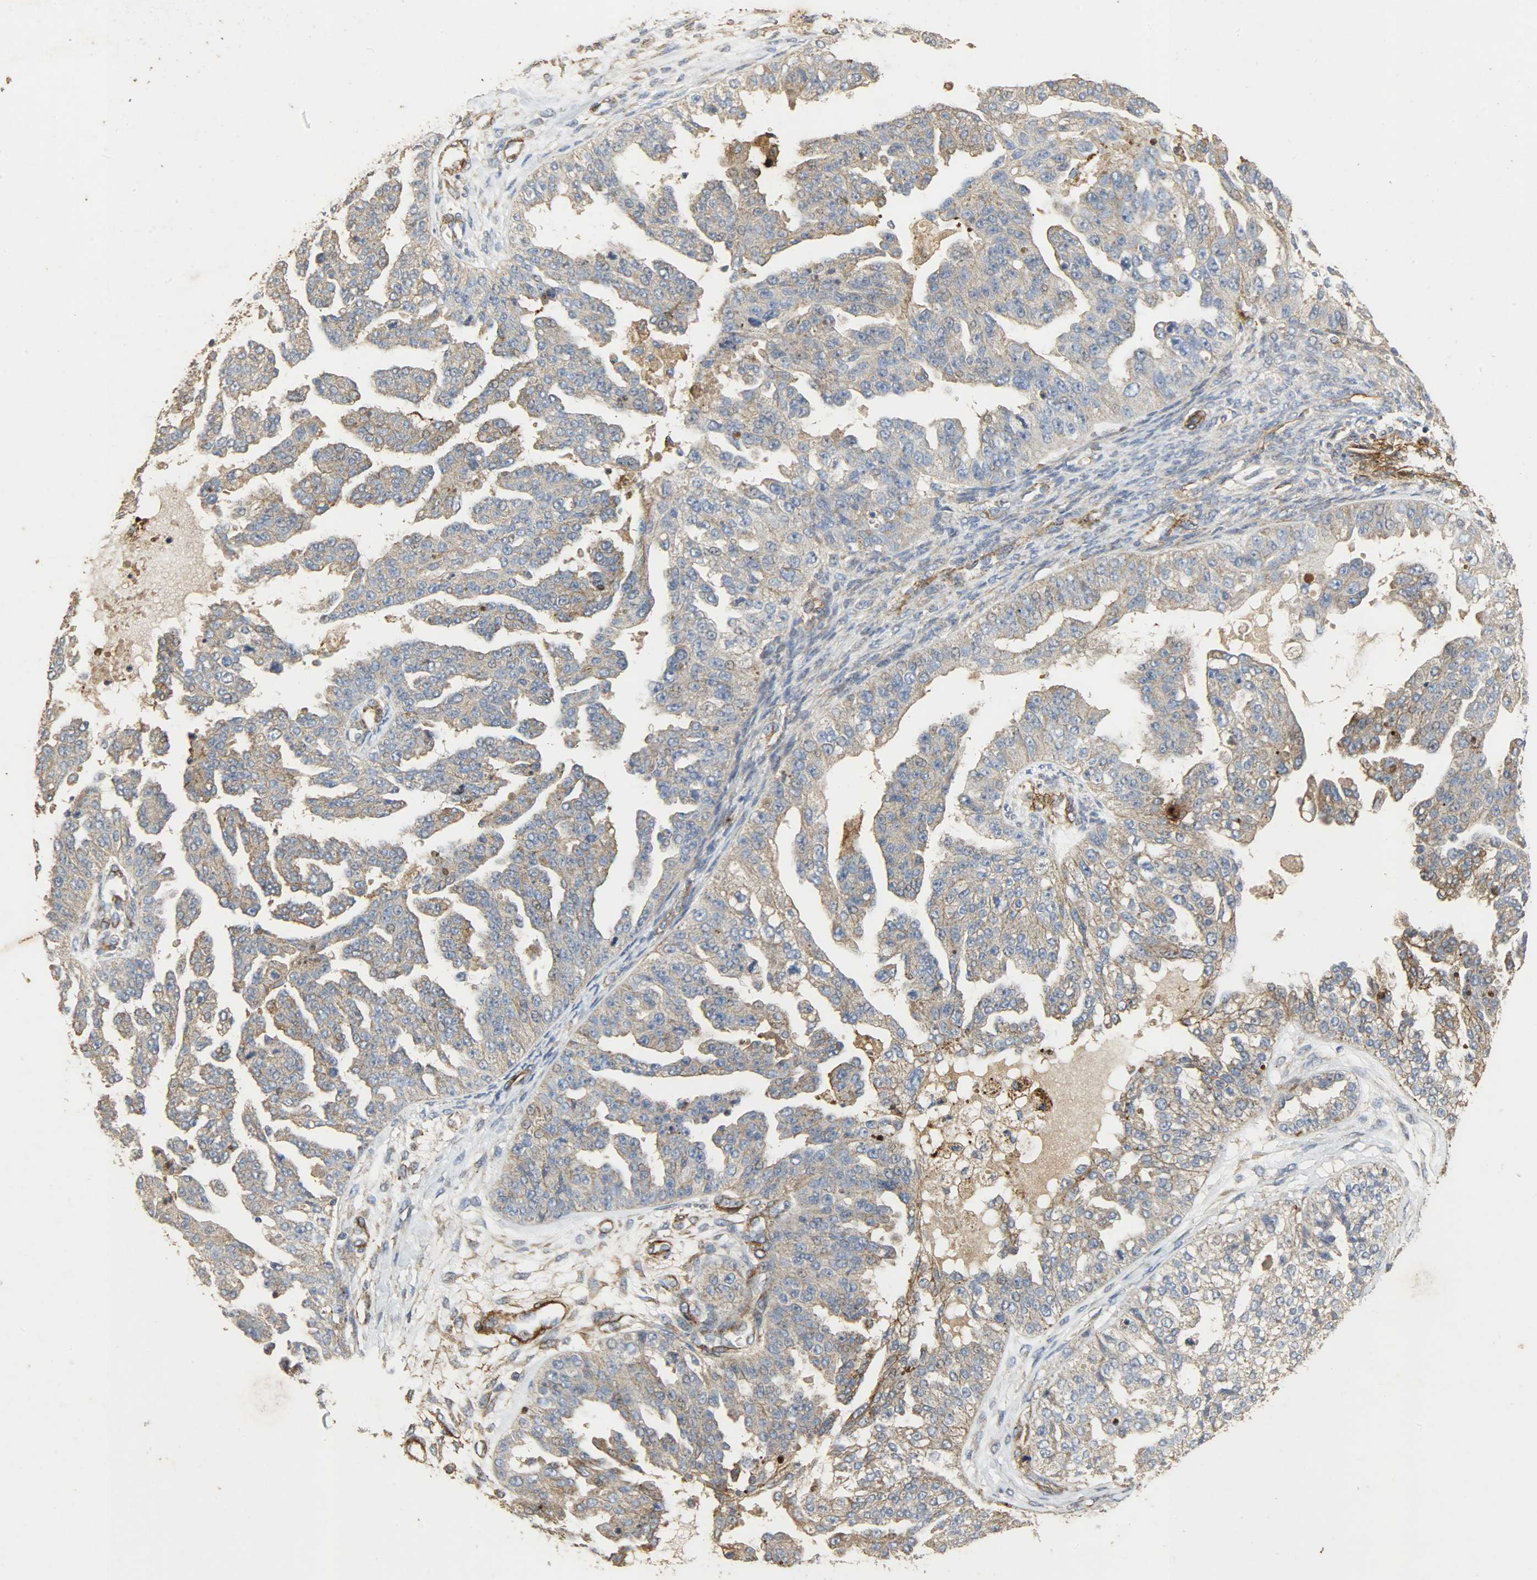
{"staining": {"intensity": "weak", "quantity": "25%-75%", "location": "cytoplasmic/membranous"}, "tissue": "ovarian cancer", "cell_type": "Tumor cells", "image_type": "cancer", "snomed": [{"axis": "morphology", "description": "Cystadenocarcinoma, serous, NOS"}, {"axis": "topography", "description": "Ovary"}], "caption": "Immunohistochemical staining of serous cystadenocarcinoma (ovarian) displays weak cytoplasmic/membranous protein expression in approximately 25%-75% of tumor cells.", "gene": "TPM4", "patient": {"sex": "female", "age": 58}}